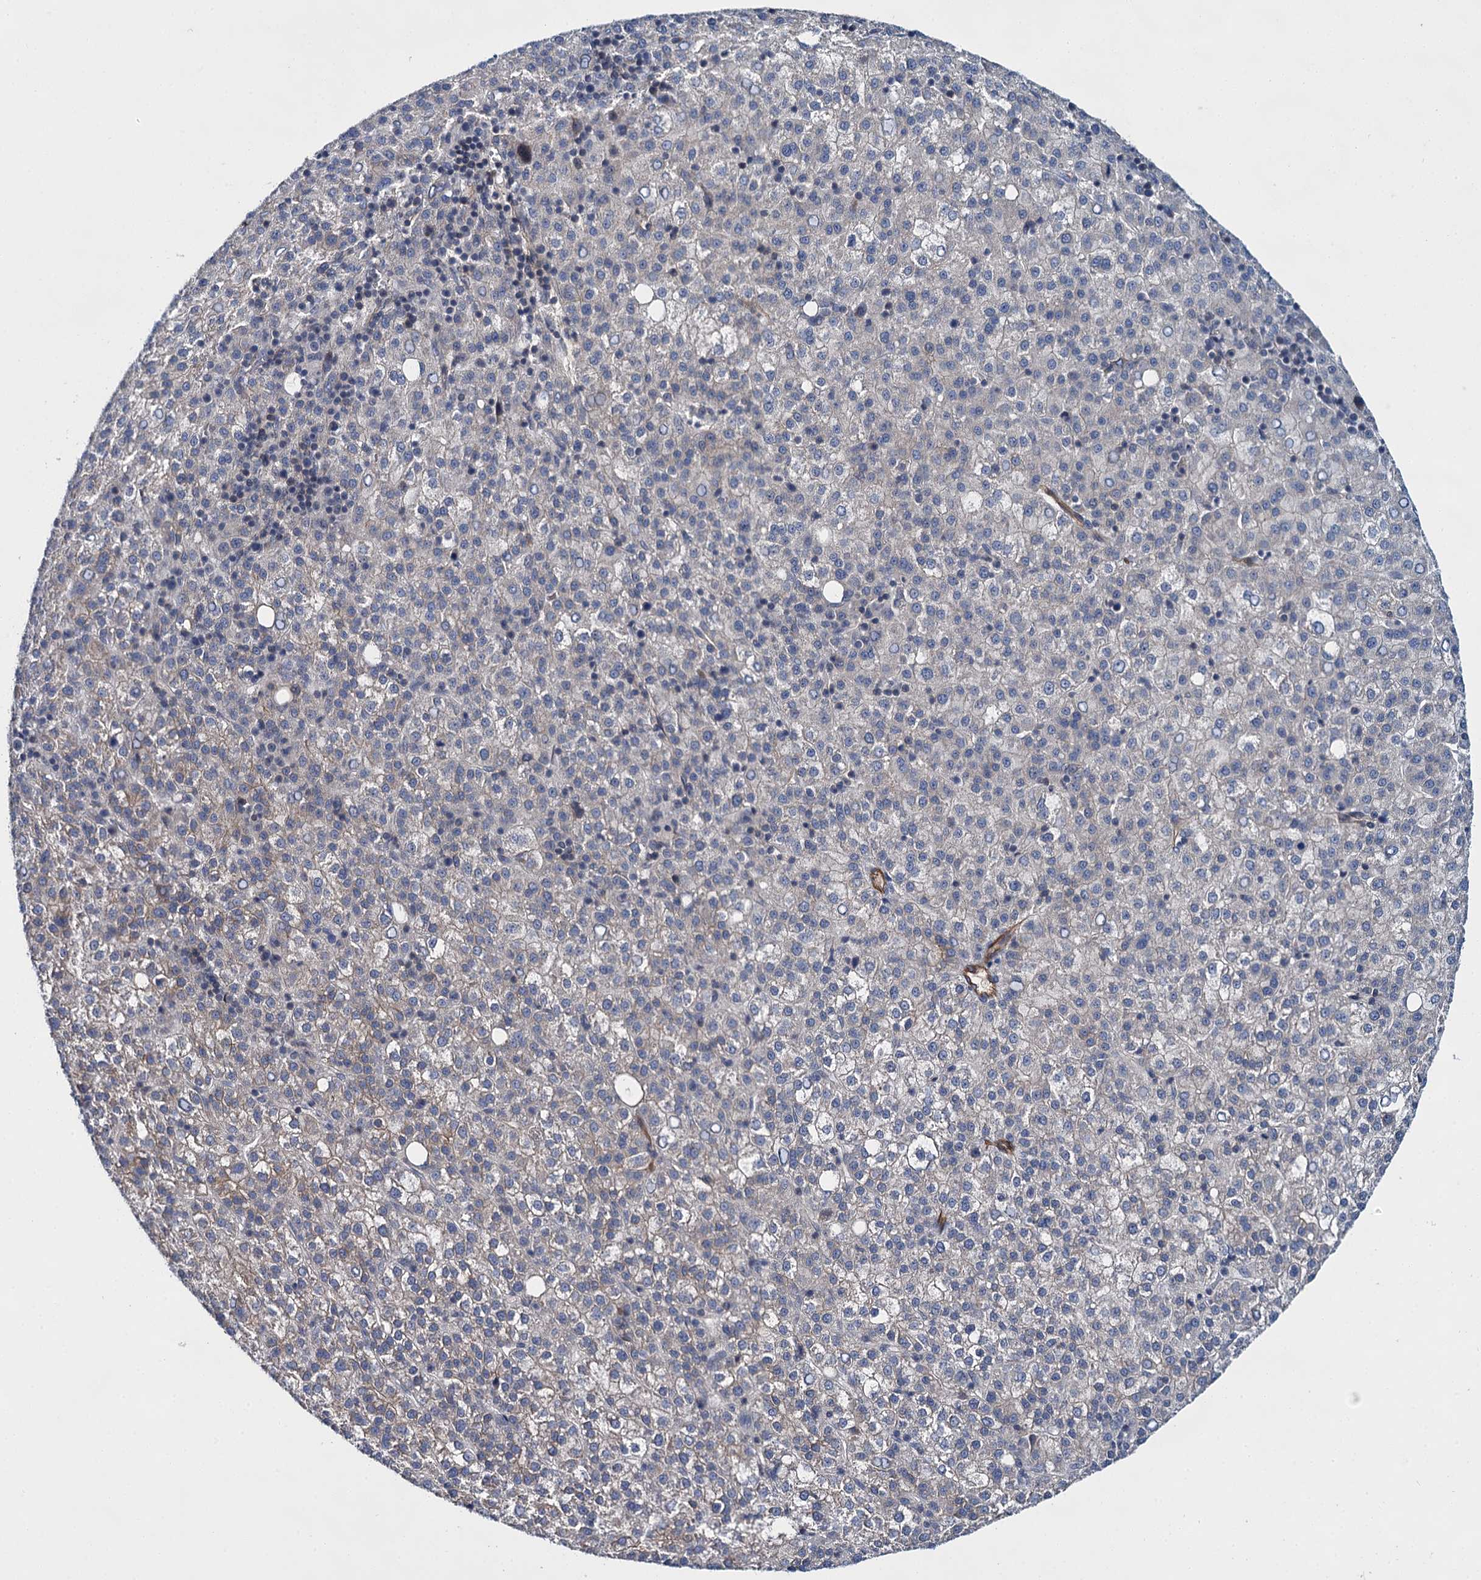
{"staining": {"intensity": "negative", "quantity": "none", "location": "none"}, "tissue": "liver cancer", "cell_type": "Tumor cells", "image_type": "cancer", "snomed": [{"axis": "morphology", "description": "Carcinoma, Hepatocellular, NOS"}, {"axis": "topography", "description": "Liver"}], "caption": "This photomicrograph is of liver cancer stained with IHC to label a protein in brown with the nuclei are counter-stained blue. There is no positivity in tumor cells.", "gene": "ABLIM1", "patient": {"sex": "female", "age": 58}}